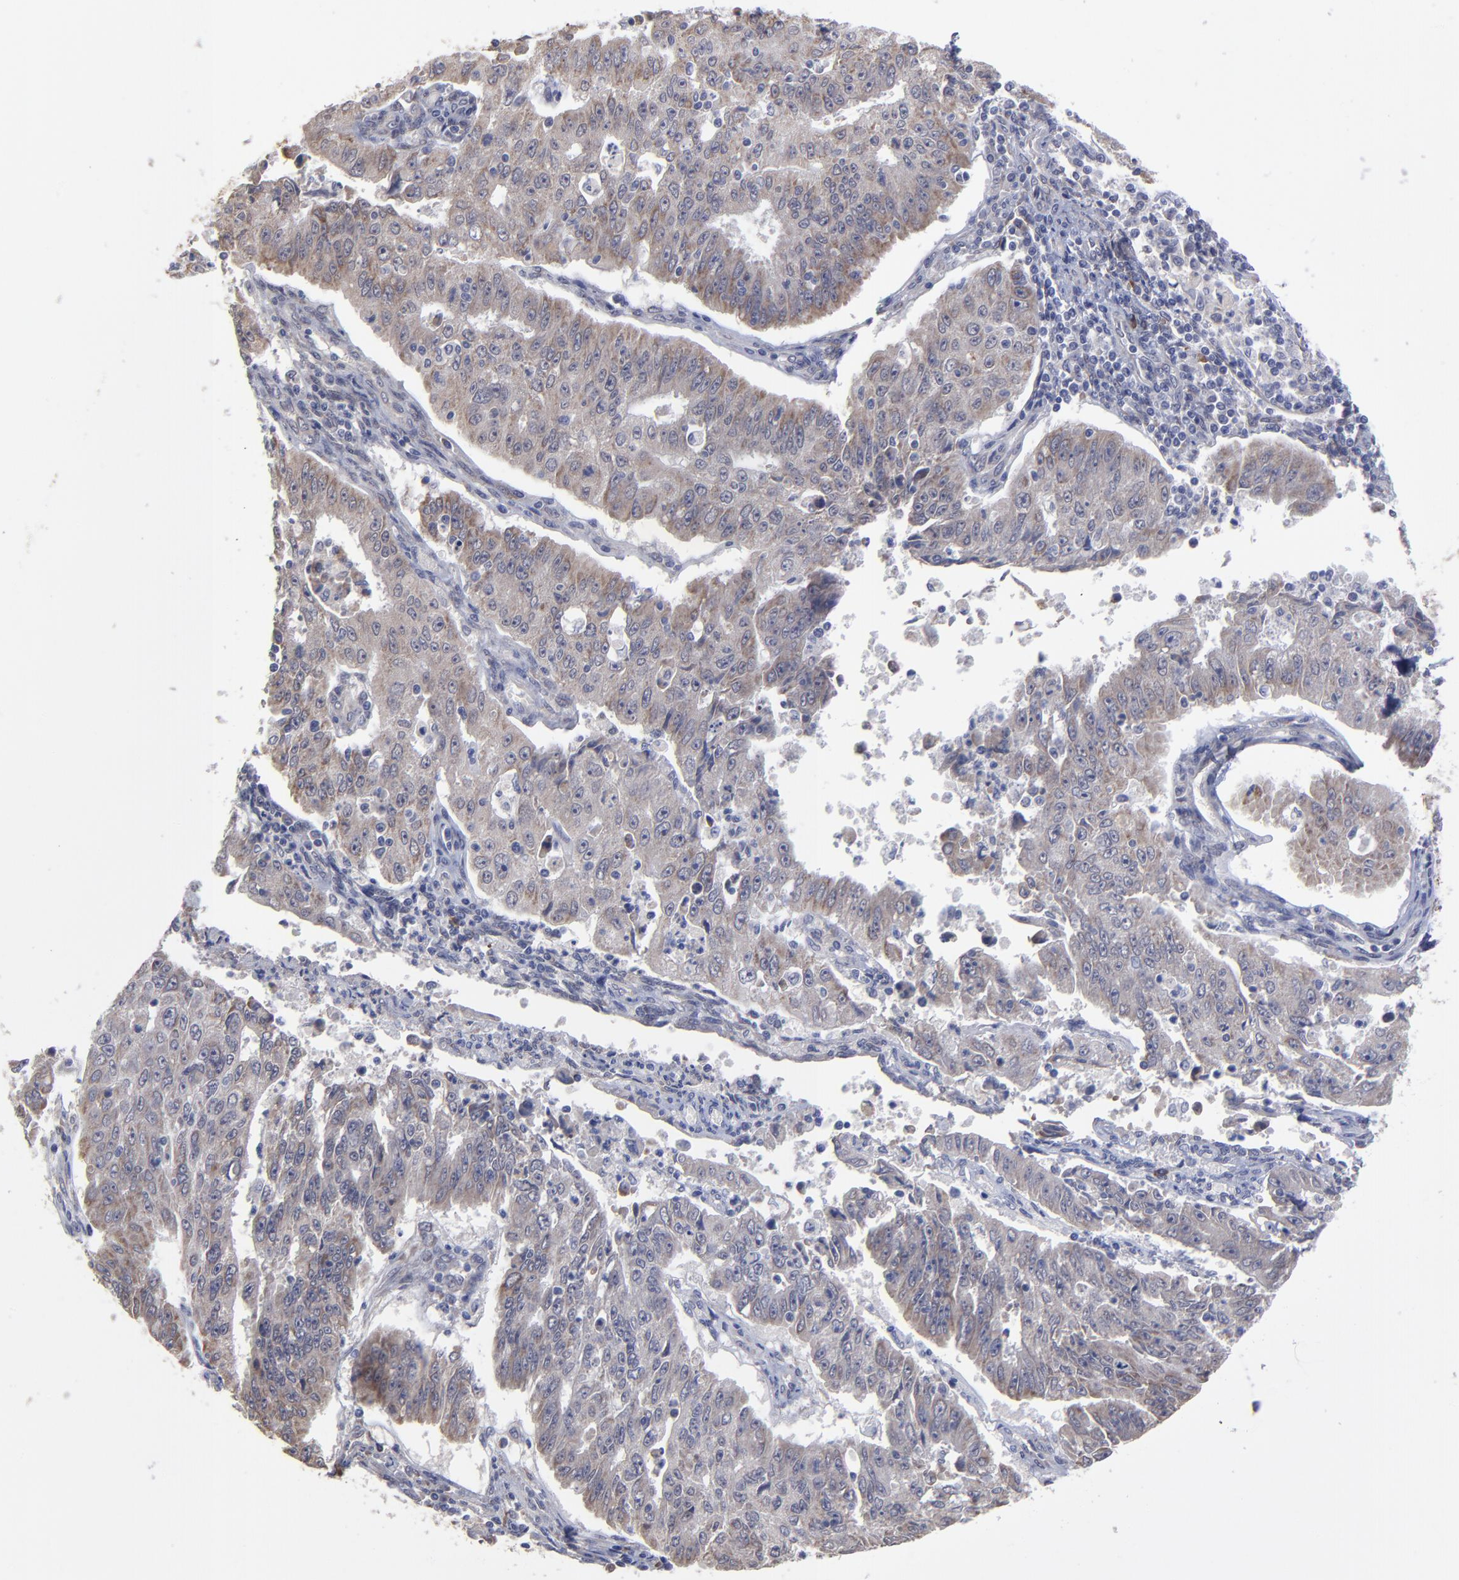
{"staining": {"intensity": "weak", "quantity": ">75%", "location": "cytoplasmic/membranous"}, "tissue": "endometrial cancer", "cell_type": "Tumor cells", "image_type": "cancer", "snomed": [{"axis": "morphology", "description": "Adenocarcinoma, NOS"}, {"axis": "topography", "description": "Endometrium"}], "caption": "Tumor cells demonstrate low levels of weak cytoplasmic/membranous staining in about >75% of cells in human endometrial cancer. The staining was performed using DAB, with brown indicating positive protein expression. Nuclei are stained blue with hematoxylin.", "gene": "CHL1", "patient": {"sex": "female", "age": 42}}